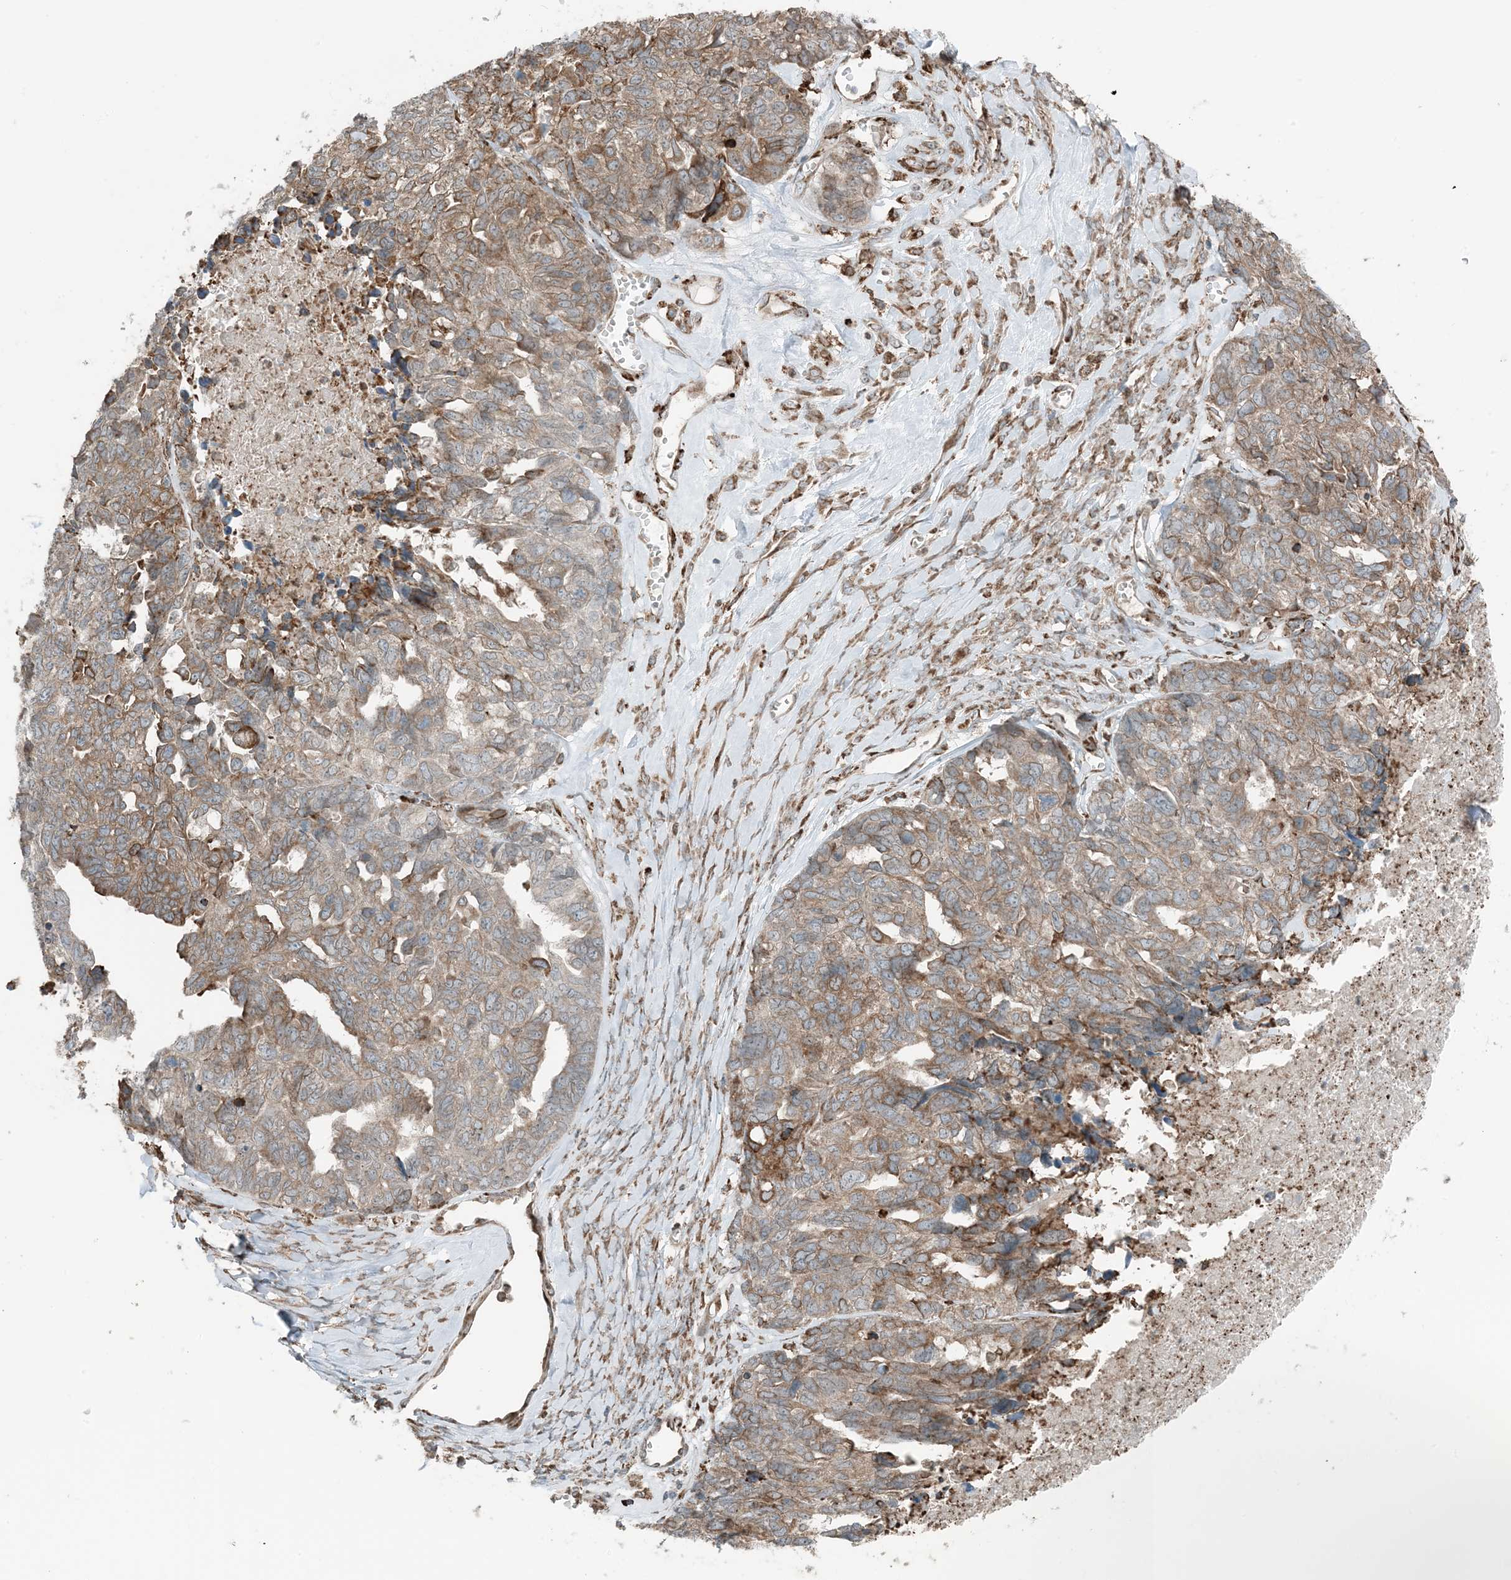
{"staining": {"intensity": "weak", "quantity": ">75%", "location": "cytoplasmic/membranous"}, "tissue": "ovarian cancer", "cell_type": "Tumor cells", "image_type": "cancer", "snomed": [{"axis": "morphology", "description": "Cystadenocarcinoma, serous, NOS"}, {"axis": "topography", "description": "Ovary"}], "caption": "Tumor cells demonstrate low levels of weak cytoplasmic/membranous positivity in approximately >75% of cells in serous cystadenocarcinoma (ovarian).", "gene": "CERKL", "patient": {"sex": "female", "age": 79}}